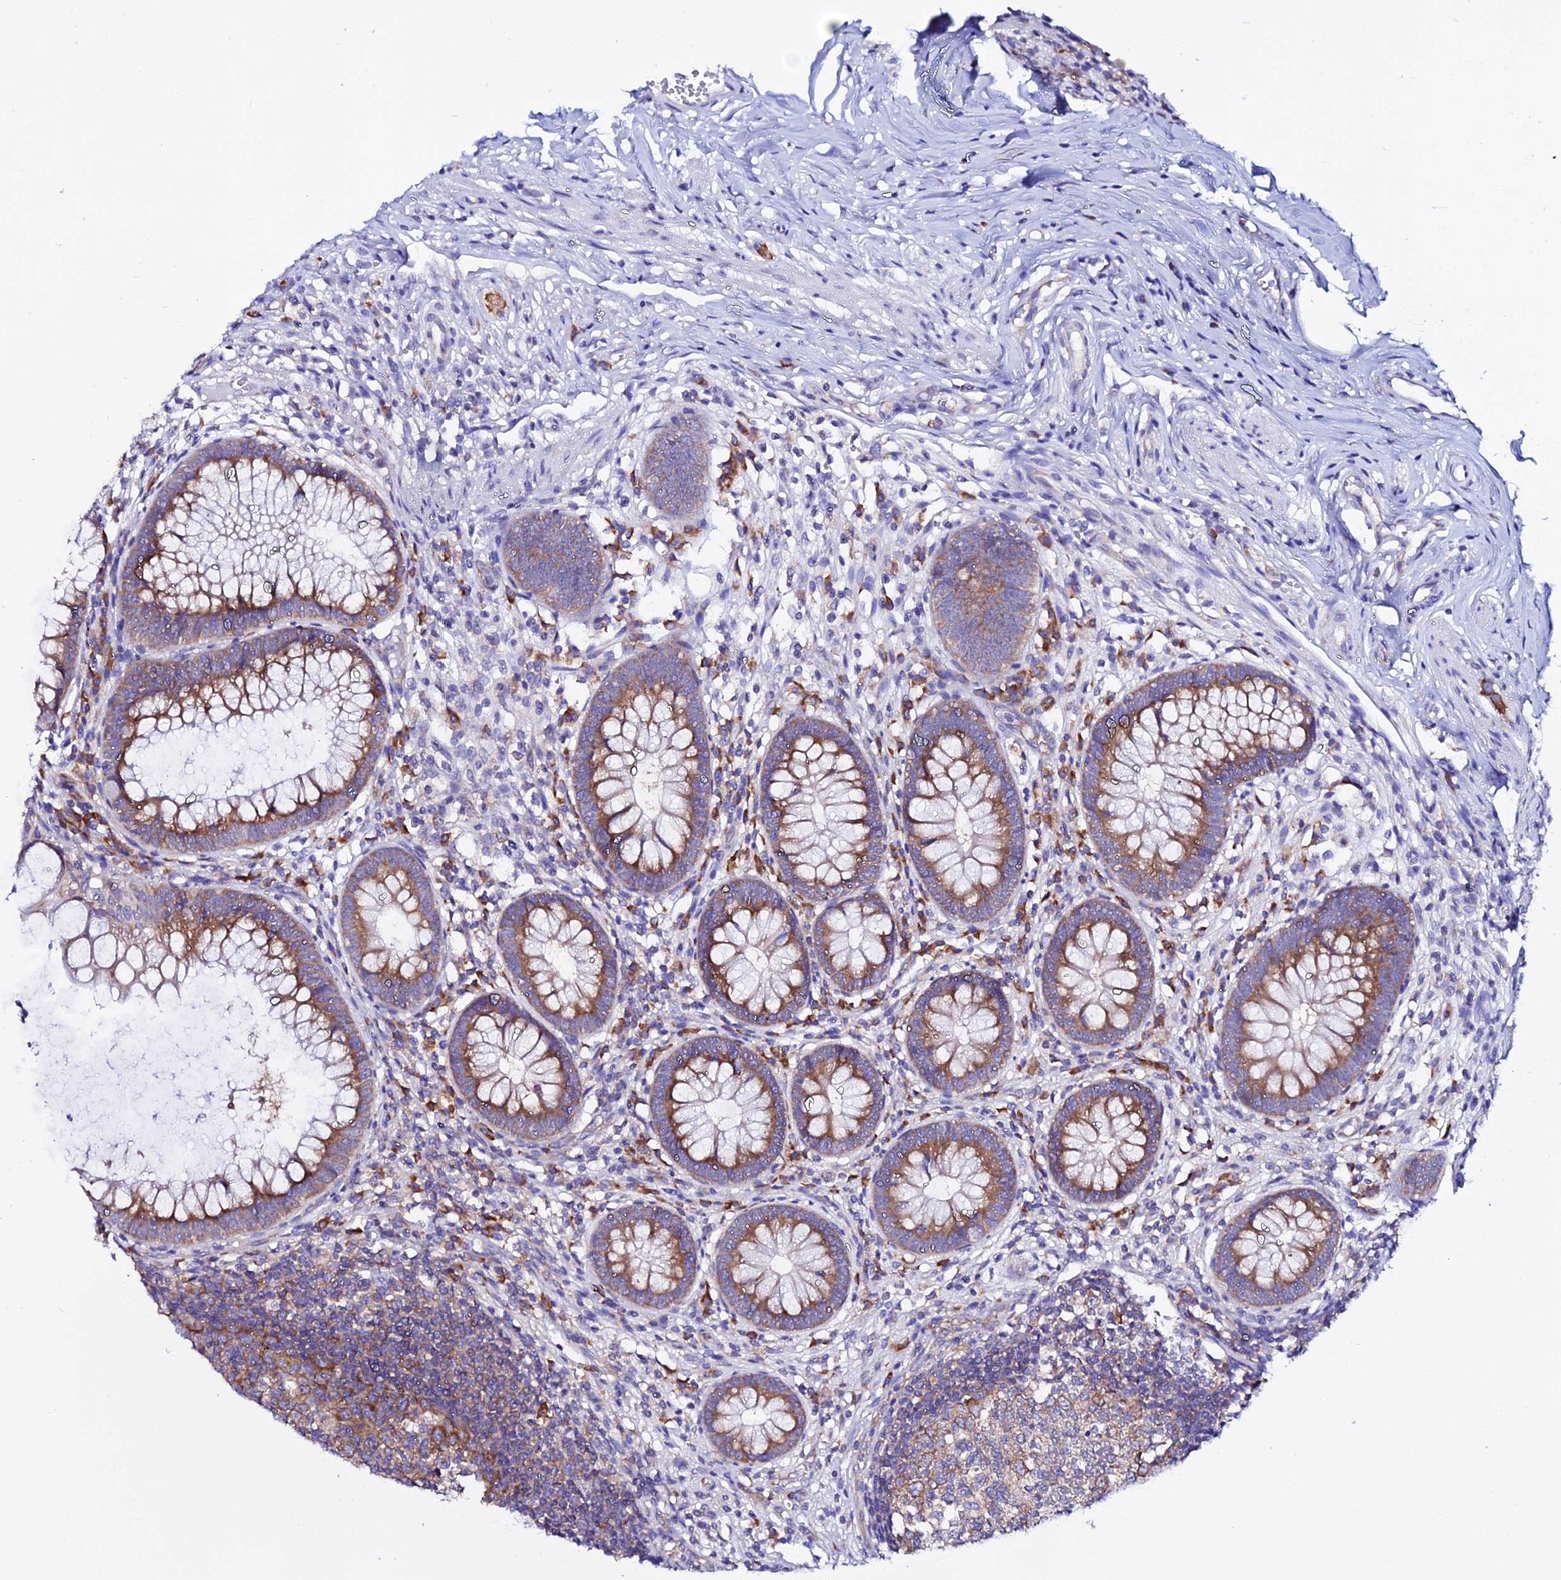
{"staining": {"intensity": "moderate", "quantity": ">75%", "location": "cytoplasmic/membranous"}, "tissue": "appendix", "cell_type": "Glandular cells", "image_type": "normal", "snomed": [{"axis": "morphology", "description": "Normal tissue, NOS"}, {"axis": "topography", "description": "Appendix"}], "caption": "Immunohistochemical staining of normal appendix shows >75% levels of moderate cytoplasmic/membranous protein expression in approximately >75% of glandular cells. Using DAB (3,3'-diaminobenzidine) (brown) and hematoxylin (blue) stains, captured at high magnification using brightfield microscopy.", "gene": "EEF1G", "patient": {"sex": "male", "age": 56}}